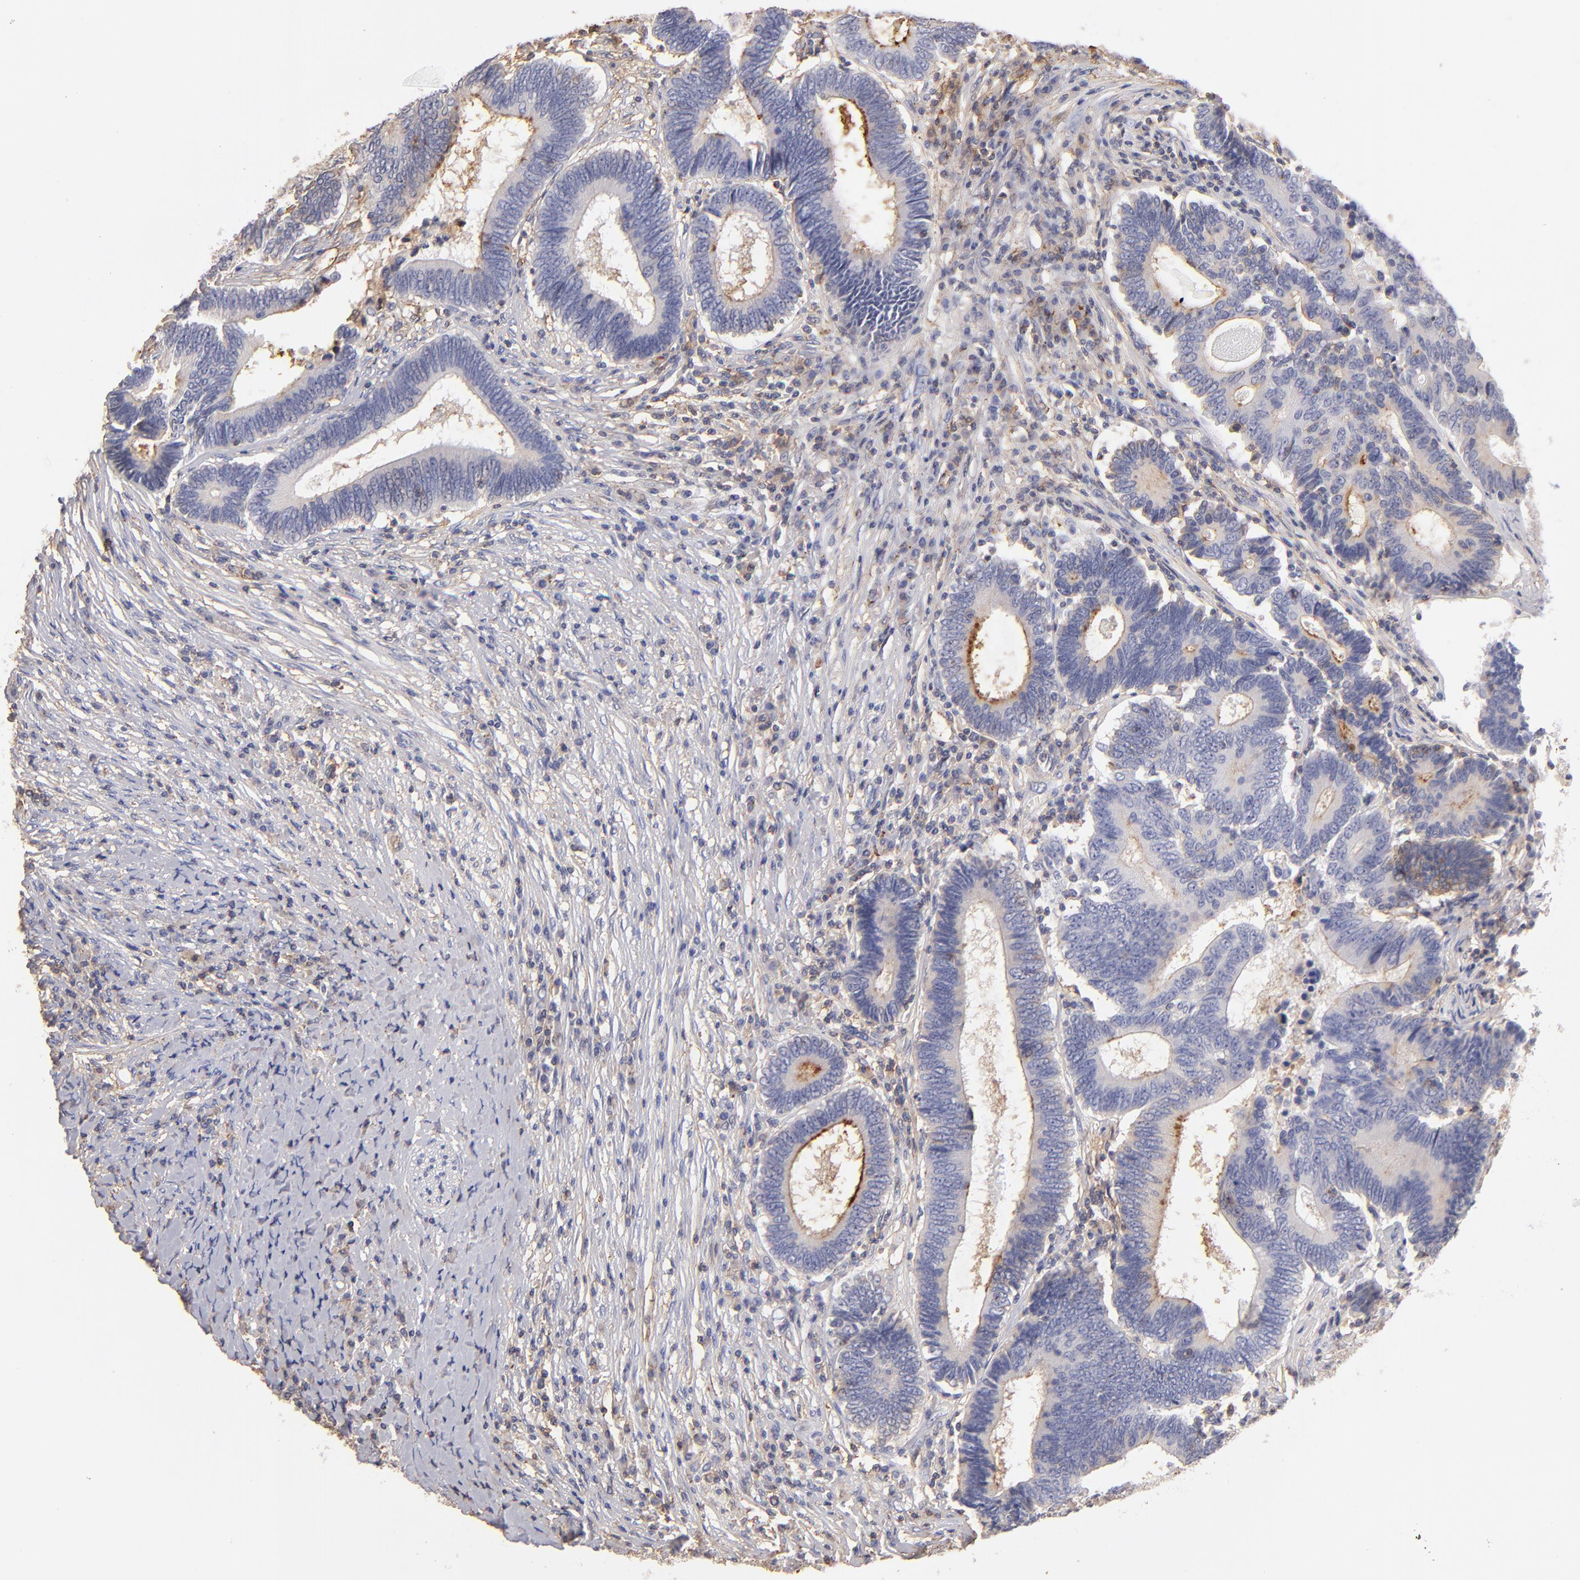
{"staining": {"intensity": "moderate", "quantity": "25%-75%", "location": "cytoplasmic/membranous"}, "tissue": "colorectal cancer", "cell_type": "Tumor cells", "image_type": "cancer", "snomed": [{"axis": "morphology", "description": "Adenocarcinoma, NOS"}, {"axis": "topography", "description": "Colon"}], "caption": "Immunohistochemical staining of human adenocarcinoma (colorectal) exhibits medium levels of moderate cytoplasmic/membranous staining in about 25%-75% of tumor cells. The staining was performed using DAB (3,3'-diaminobenzidine) to visualize the protein expression in brown, while the nuclei were stained in blue with hematoxylin (Magnification: 20x).", "gene": "ABCB1", "patient": {"sex": "female", "age": 78}}